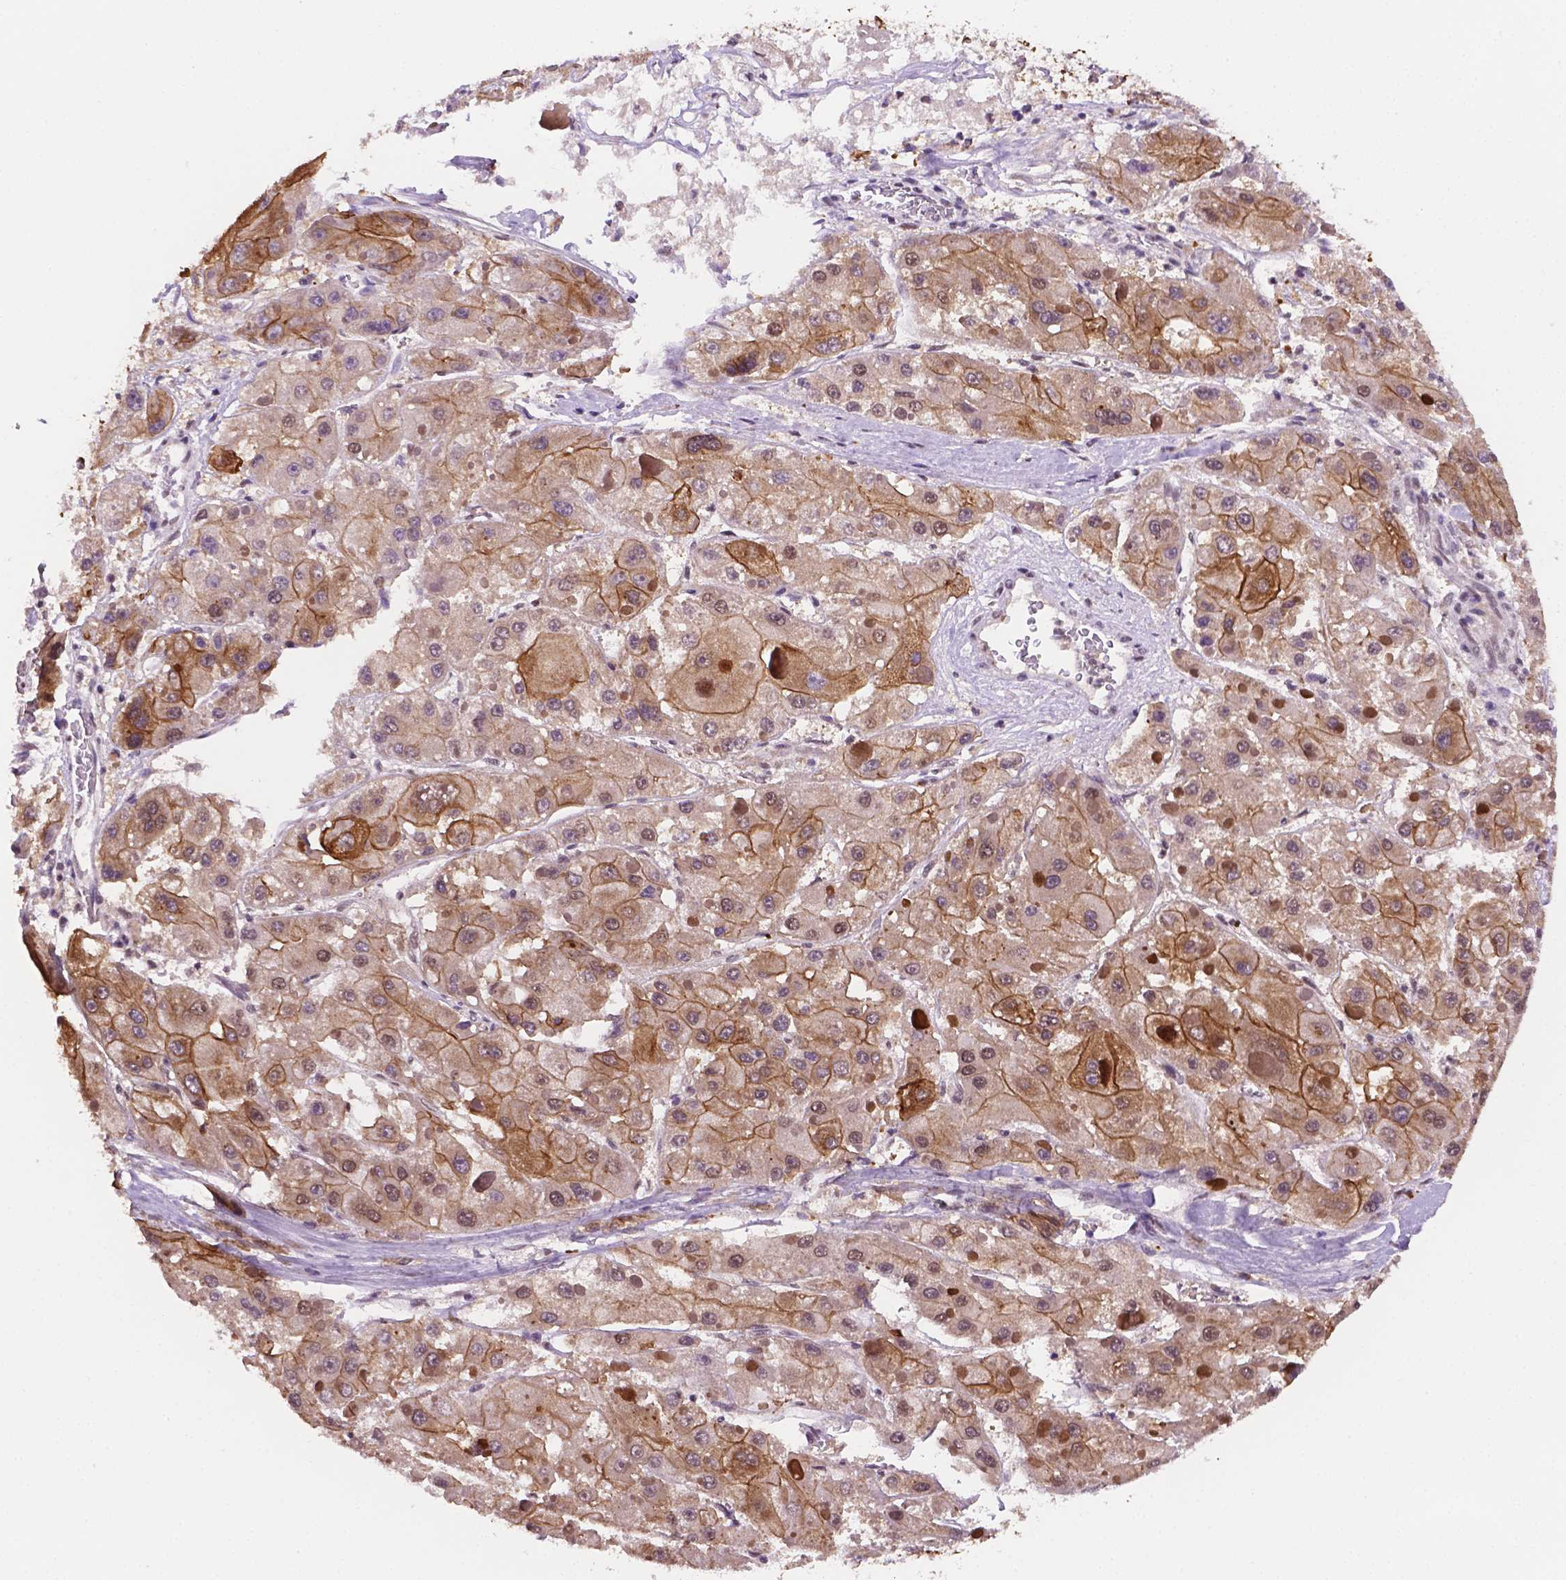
{"staining": {"intensity": "moderate", "quantity": ">75%", "location": "cytoplasmic/membranous"}, "tissue": "liver cancer", "cell_type": "Tumor cells", "image_type": "cancer", "snomed": [{"axis": "morphology", "description": "Carcinoma, Hepatocellular, NOS"}, {"axis": "topography", "description": "Liver"}], "caption": "DAB (3,3'-diaminobenzidine) immunohistochemical staining of human liver cancer reveals moderate cytoplasmic/membranous protein staining in approximately >75% of tumor cells.", "gene": "SHLD3", "patient": {"sex": "female", "age": 73}}